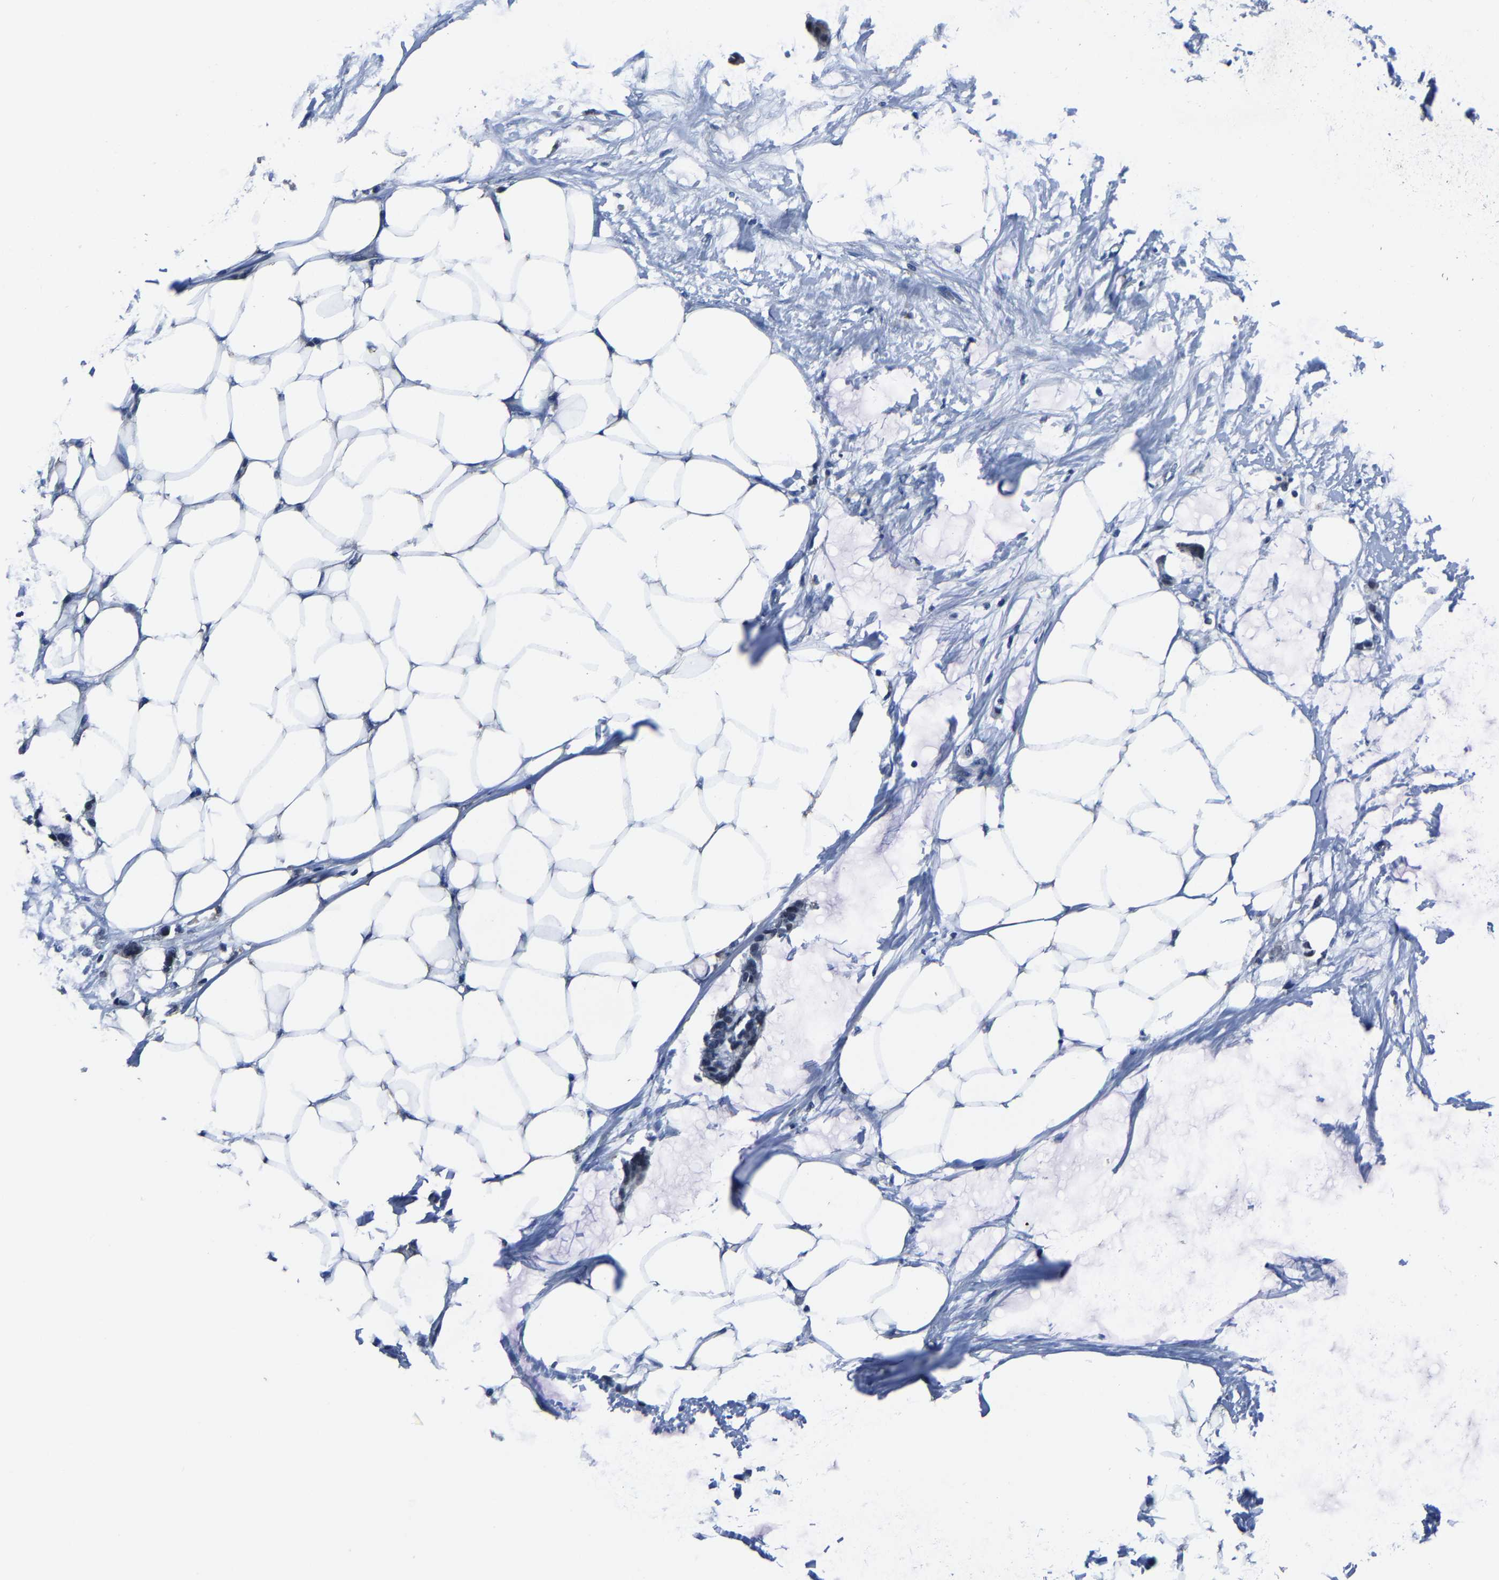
{"staining": {"intensity": "negative", "quantity": "none", "location": "none"}, "tissue": "adipose tissue", "cell_type": "Adipocytes", "image_type": "normal", "snomed": [{"axis": "morphology", "description": "Normal tissue, NOS"}, {"axis": "morphology", "description": "Adenocarcinoma, NOS"}, {"axis": "topography", "description": "Colon"}, {"axis": "topography", "description": "Peripheral nerve tissue"}], "caption": "Immunohistochemistry (IHC) photomicrograph of benign adipose tissue stained for a protein (brown), which displays no positivity in adipocytes. (Stains: DAB (3,3'-diaminobenzidine) immunohistochemistry (IHC) with hematoxylin counter stain, Microscopy: brightfield microscopy at high magnification).", "gene": "STRBP", "patient": {"sex": "male", "age": 14}}